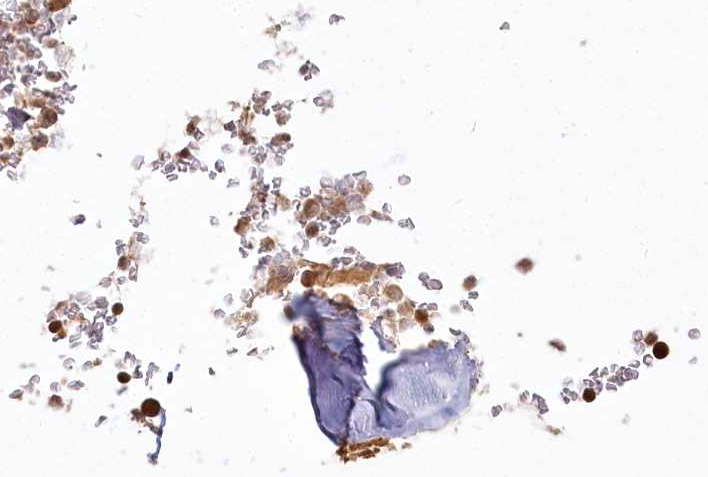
{"staining": {"intensity": "moderate", "quantity": "25%-75%", "location": "cytoplasmic/membranous,nuclear"}, "tissue": "bone marrow", "cell_type": "Hematopoietic cells", "image_type": "normal", "snomed": [{"axis": "morphology", "description": "Normal tissue, NOS"}, {"axis": "topography", "description": "Bone marrow"}], "caption": "Immunohistochemistry (IHC) of benign human bone marrow demonstrates medium levels of moderate cytoplasmic/membranous,nuclear expression in approximately 25%-75% of hematopoietic cells. The staining was performed using DAB, with brown indicating positive protein expression. Nuclei are stained blue with hematoxylin.", "gene": "FAM13A", "patient": {"sex": "male", "age": 58}}